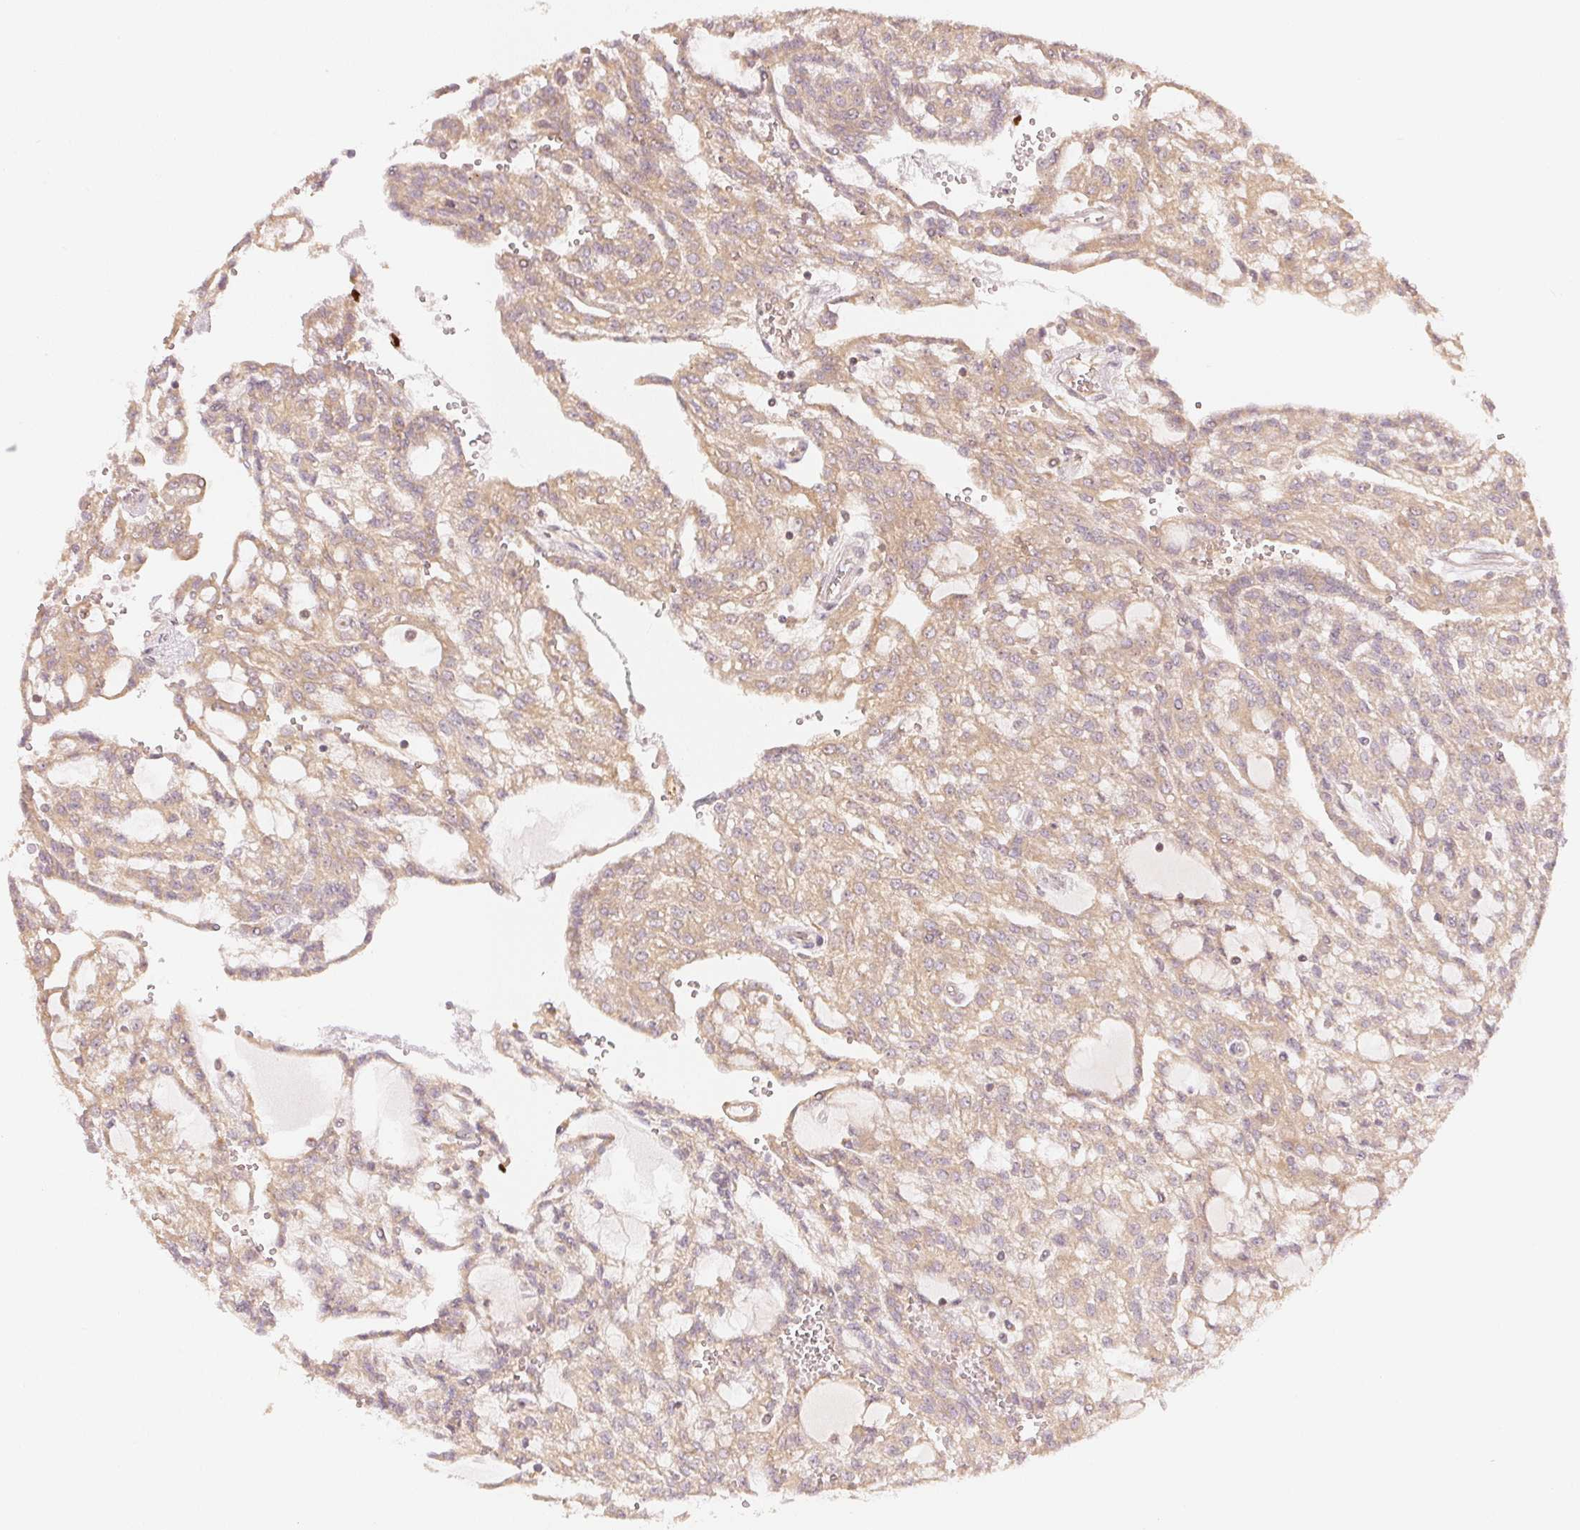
{"staining": {"intensity": "weak", "quantity": ">75%", "location": "cytoplasmic/membranous"}, "tissue": "renal cancer", "cell_type": "Tumor cells", "image_type": "cancer", "snomed": [{"axis": "morphology", "description": "Adenocarcinoma, NOS"}, {"axis": "topography", "description": "Kidney"}], "caption": "Immunohistochemical staining of renal cancer exhibits low levels of weak cytoplasmic/membranous positivity in about >75% of tumor cells.", "gene": "WDR54", "patient": {"sex": "male", "age": 63}}